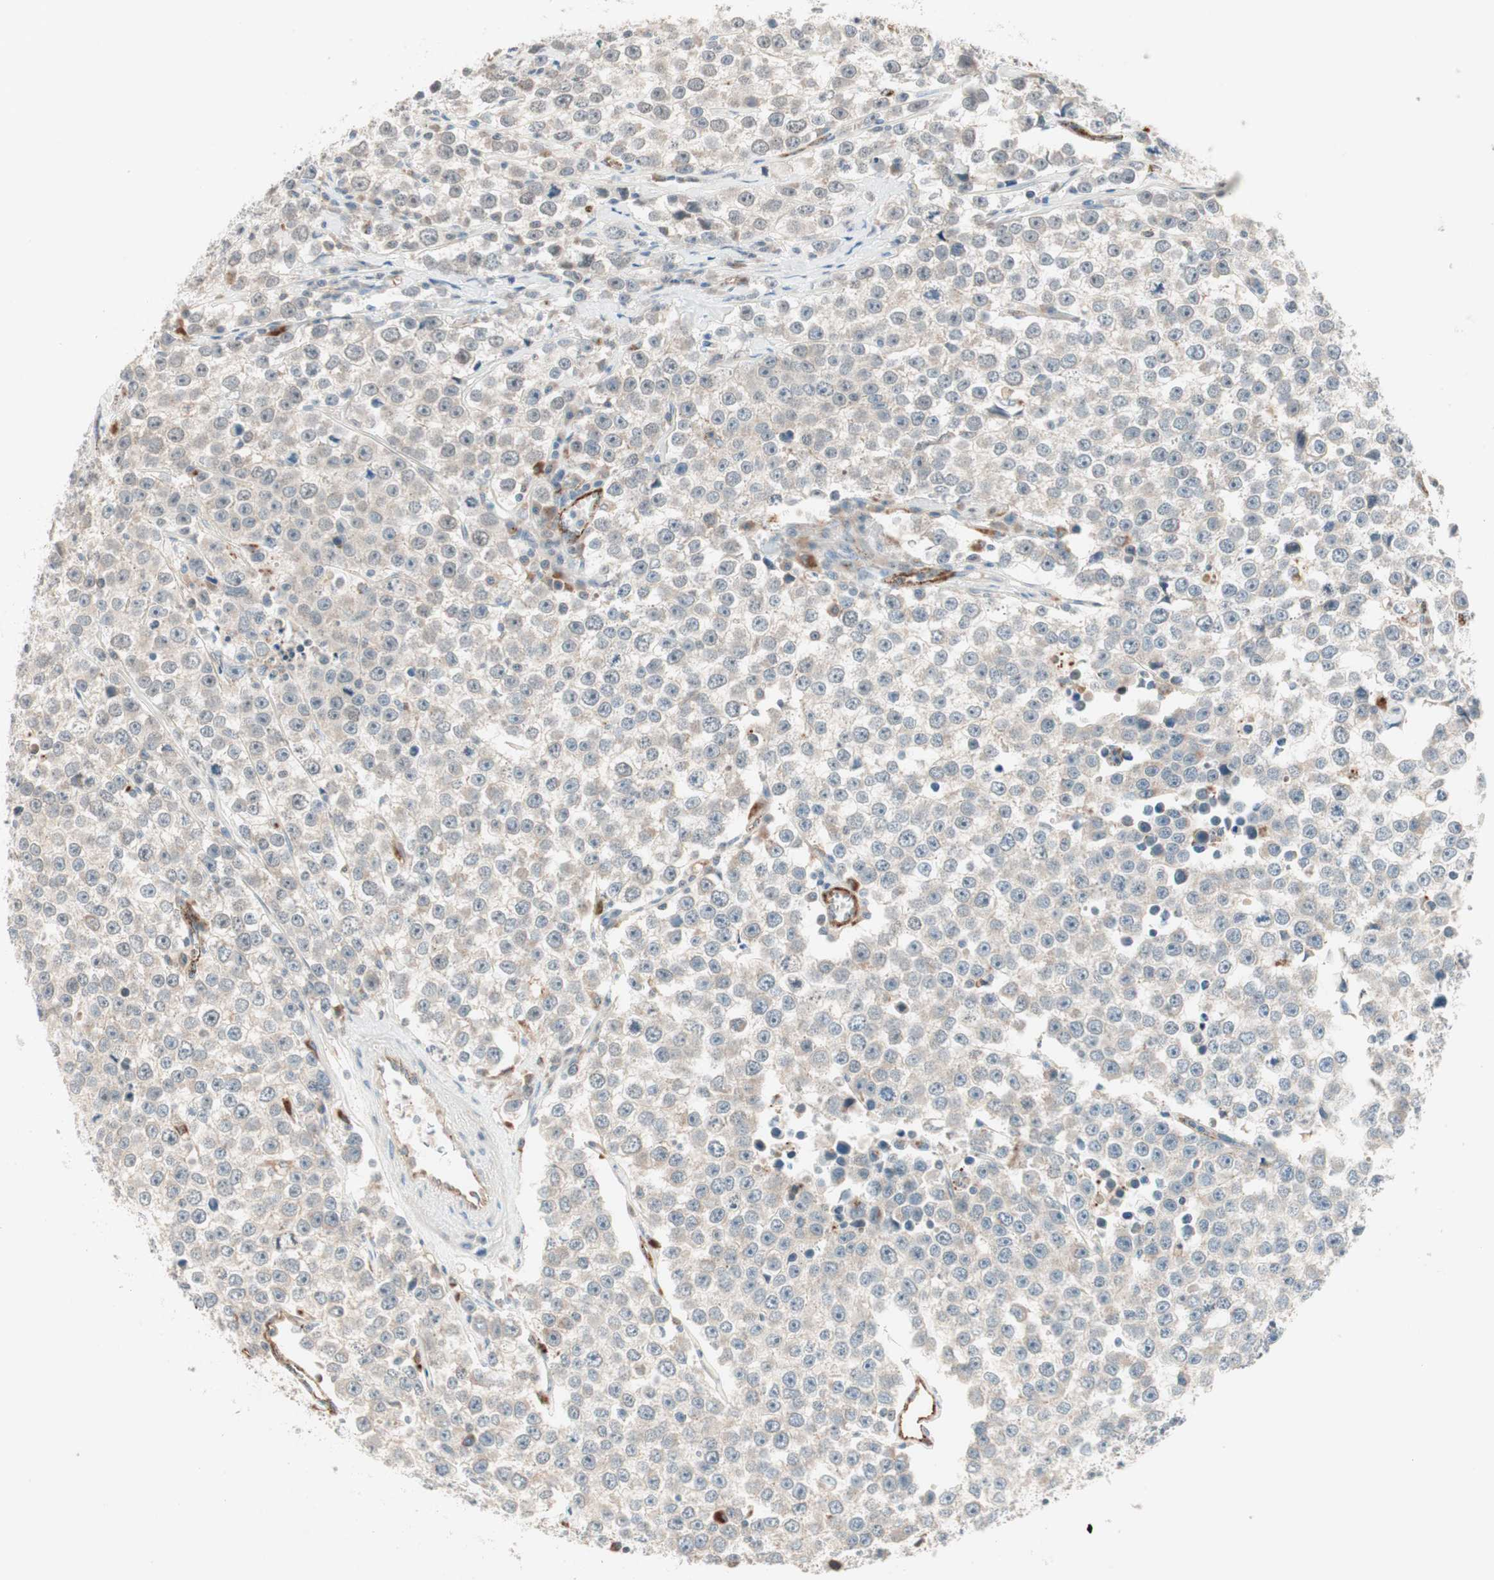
{"staining": {"intensity": "weak", "quantity": "25%-75%", "location": "cytoplasmic/membranous"}, "tissue": "testis cancer", "cell_type": "Tumor cells", "image_type": "cancer", "snomed": [{"axis": "morphology", "description": "Seminoma, NOS"}, {"axis": "morphology", "description": "Carcinoma, Embryonal, NOS"}, {"axis": "topography", "description": "Testis"}], "caption": "About 25%-75% of tumor cells in testis embryonal carcinoma display weak cytoplasmic/membranous protein positivity as visualized by brown immunohistochemical staining.", "gene": "FGFR4", "patient": {"sex": "male", "age": 52}}